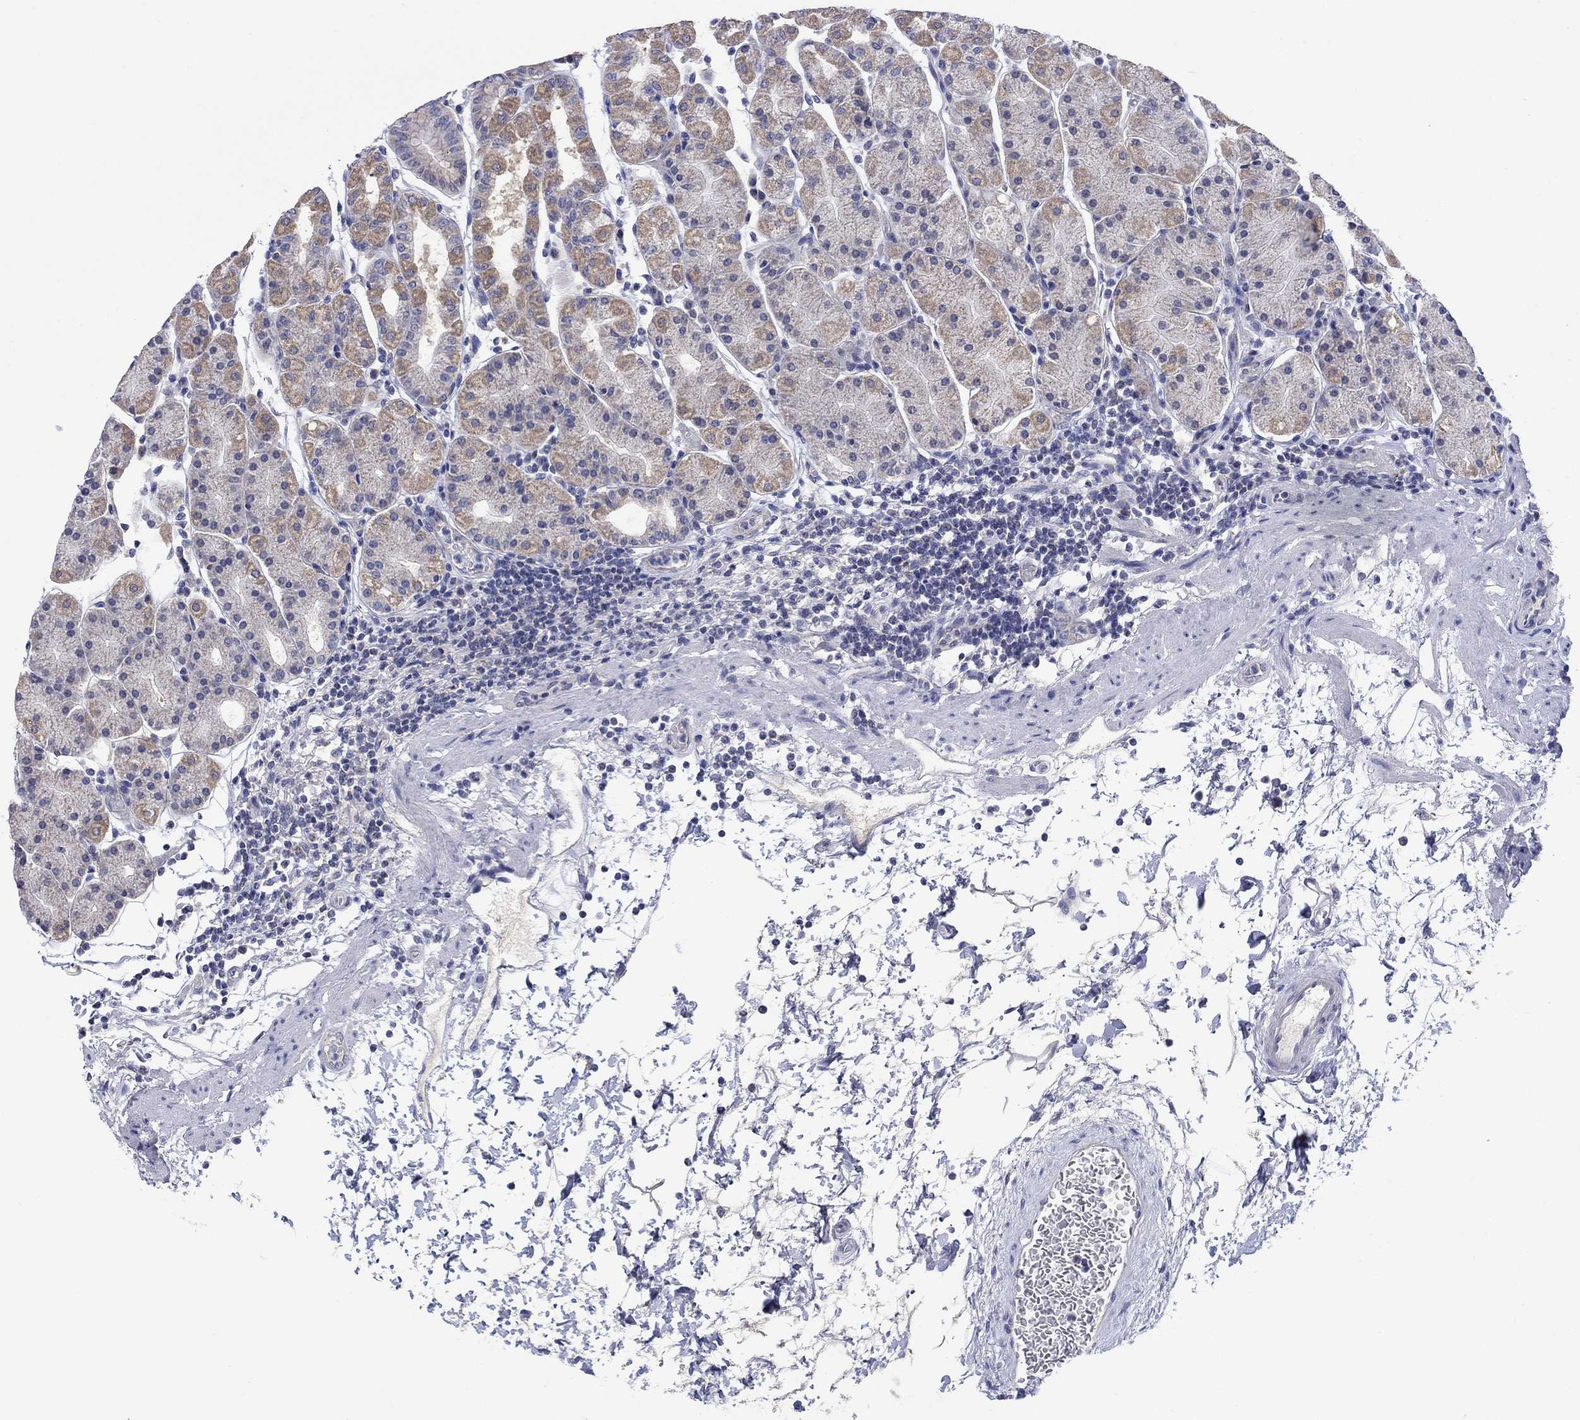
{"staining": {"intensity": "moderate", "quantity": "25%-75%", "location": "cytoplasmic/membranous"}, "tissue": "stomach", "cell_type": "Glandular cells", "image_type": "normal", "snomed": [{"axis": "morphology", "description": "Normal tissue, NOS"}, {"axis": "topography", "description": "Stomach"}], "caption": "Protein expression analysis of unremarkable stomach reveals moderate cytoplasmic/membranous positivity in approximately 25%-75% of glandular cells. (Stains: DAB in brown, nuclei in blue, Microscopy: brightfield microscopy at high magnification).", "gene": "CLVS1", "patient": {"sex": "male", "age": 54}}